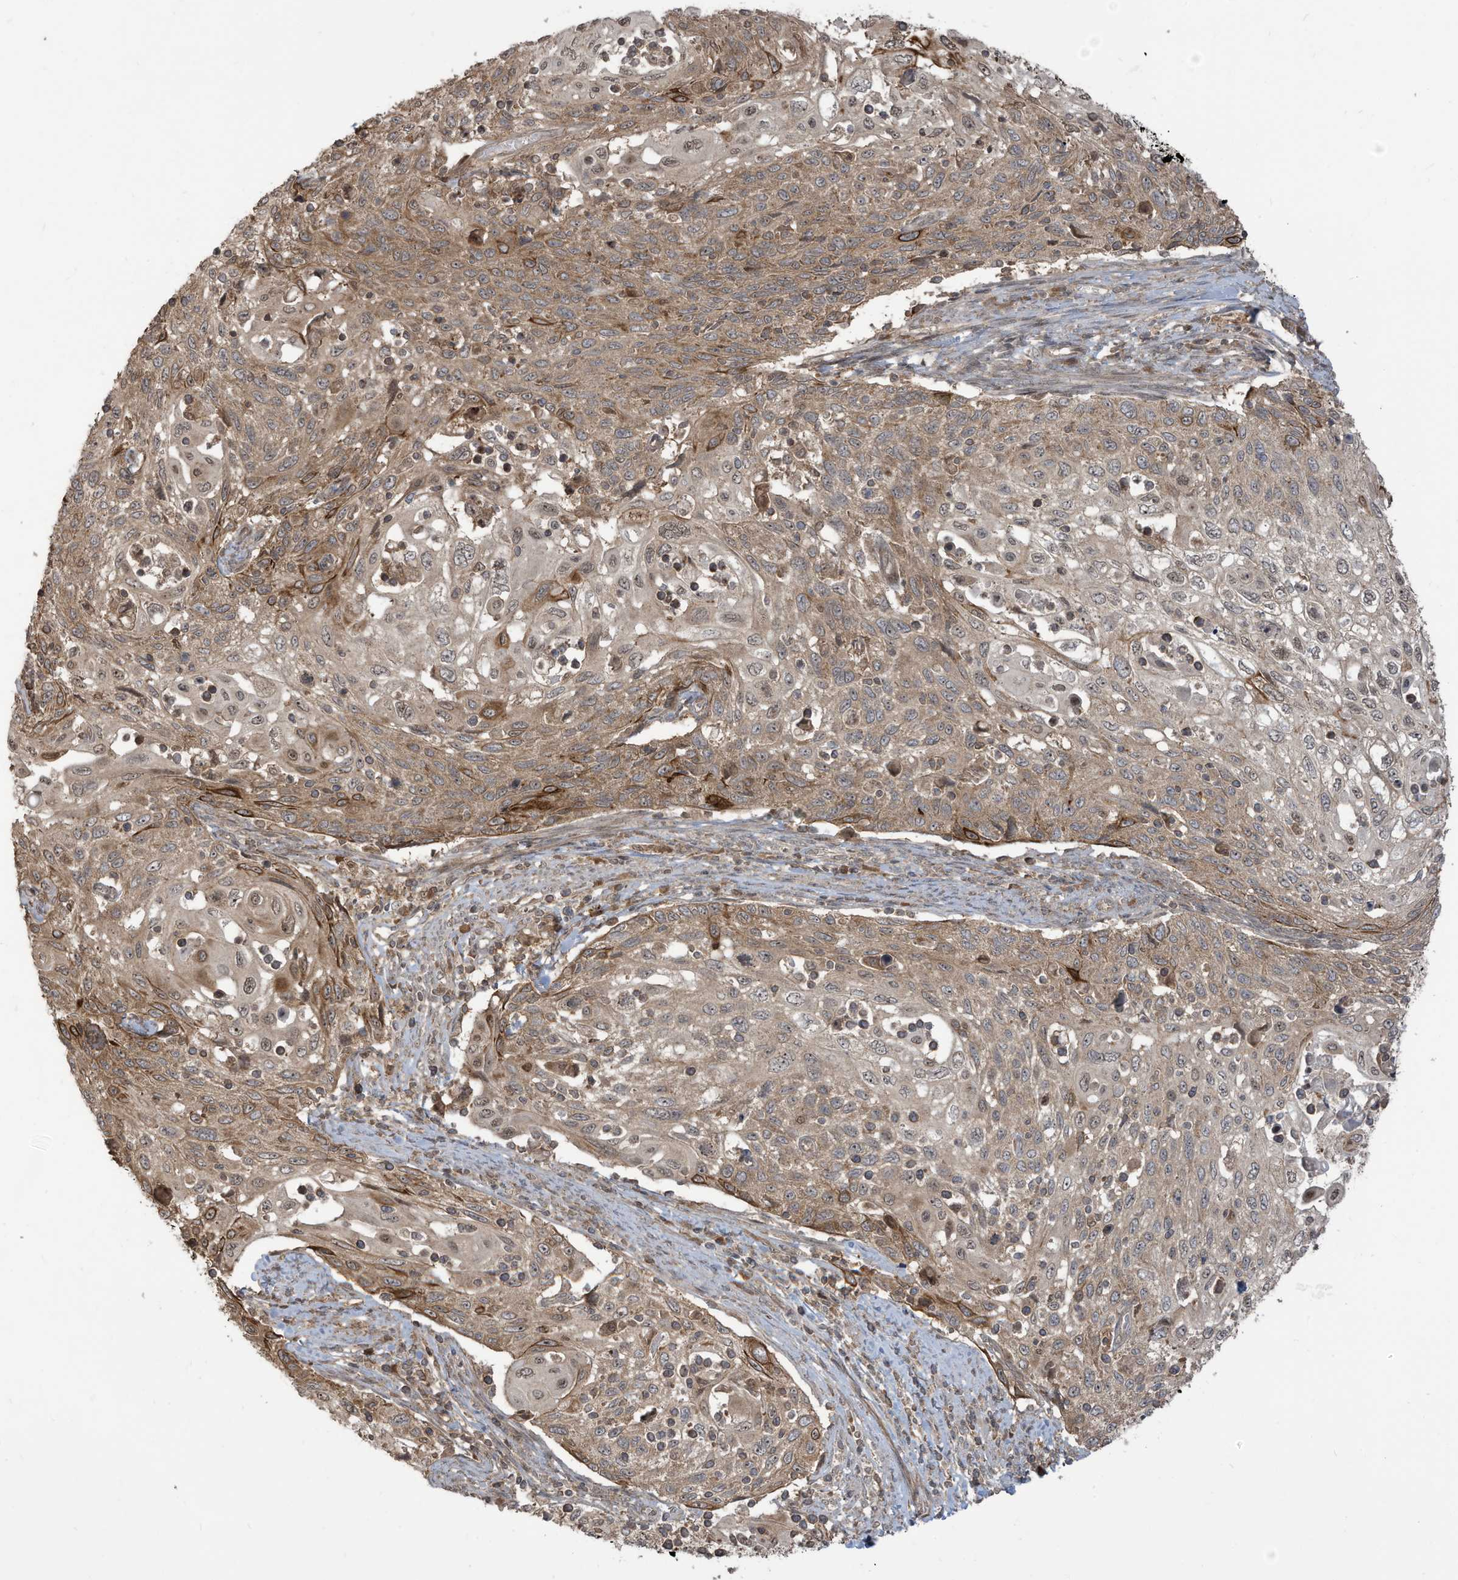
{"staining": {"intensity": "moderate", "quantity": "25%-75%", "location": "cytoplasmic/membranous"}, "tissue": "cervical cancer", "cell_type": "Tumor cells", "image_type": "cancer", "snomed": [{"axis": "morphology", "description": "Squamous cell carcinoma, NOS"}, {"axis": "topography", "description": "Cervix"}], "caption": "Immunohistochemical staining of human cervical squamous cell carcinoma demonstrates medium levels of moderate cytoplasmic/membranous expression in approximately 25%-75% of tumor cells.", "gene": "CARF", "patient": {"sex": "female", "age": 70}}